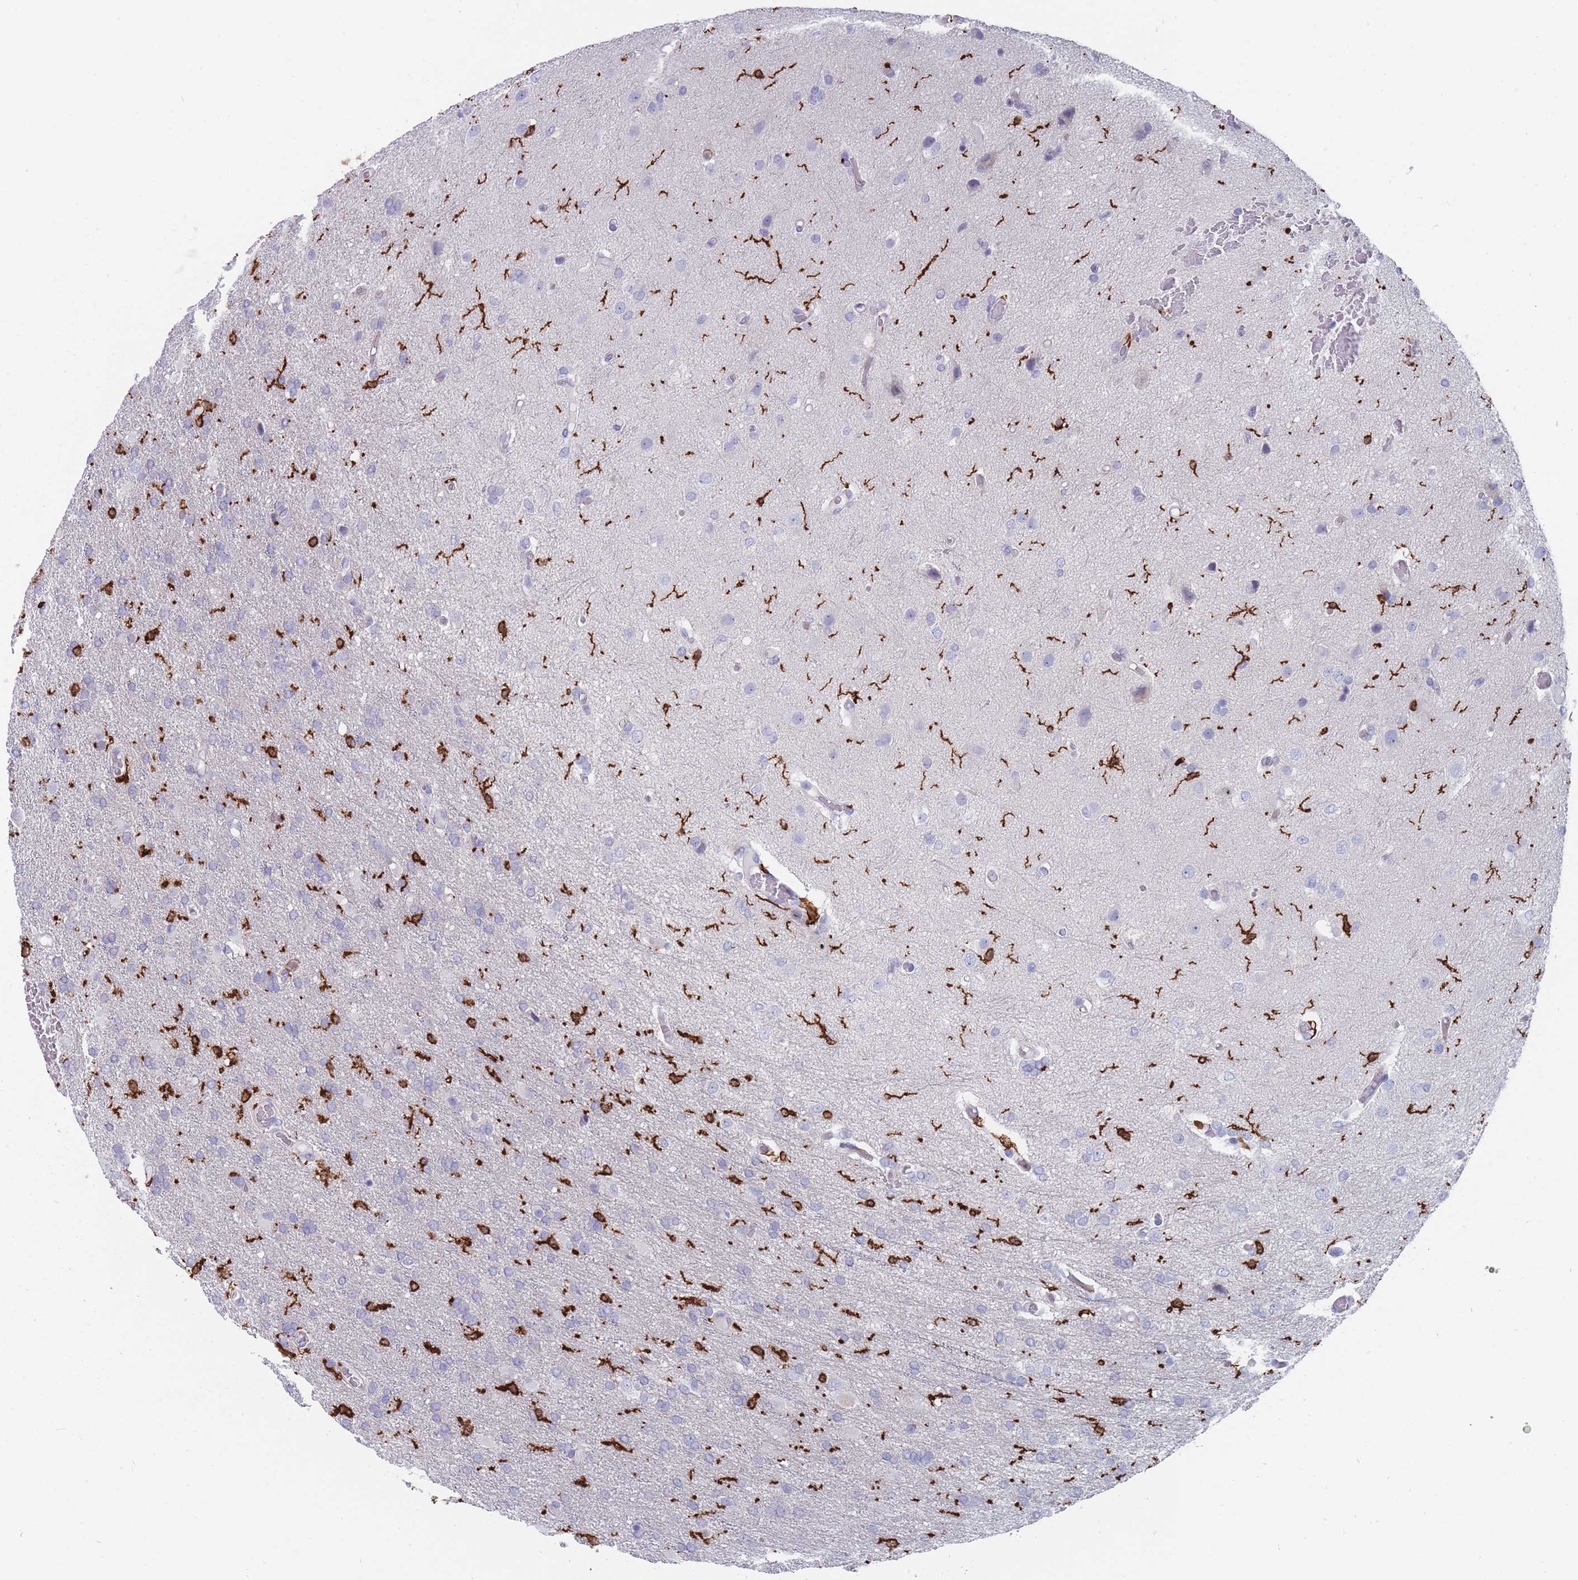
{"staining": {"intensity": "negative", "quantity": "none", "location": "none"}, "tissue": "glioma", "cell_type": "Tumor cells", "image_type": "cancer", "snomed": [{"axis": "morphology", "description": "Glioma, malignant, High grade"}, {"axis": "topography", "description": "Brain"}], "caption": "The photomicrograph displays no significant expression in tumor cells of glioma. The staining is performed using DAB (3,3'-diaminobenzidine) brown chromogen with nuclei counter-stained in using hematoxylin.", "gene": "AIF1", "patient": {"sex": "female", "age": 74}}